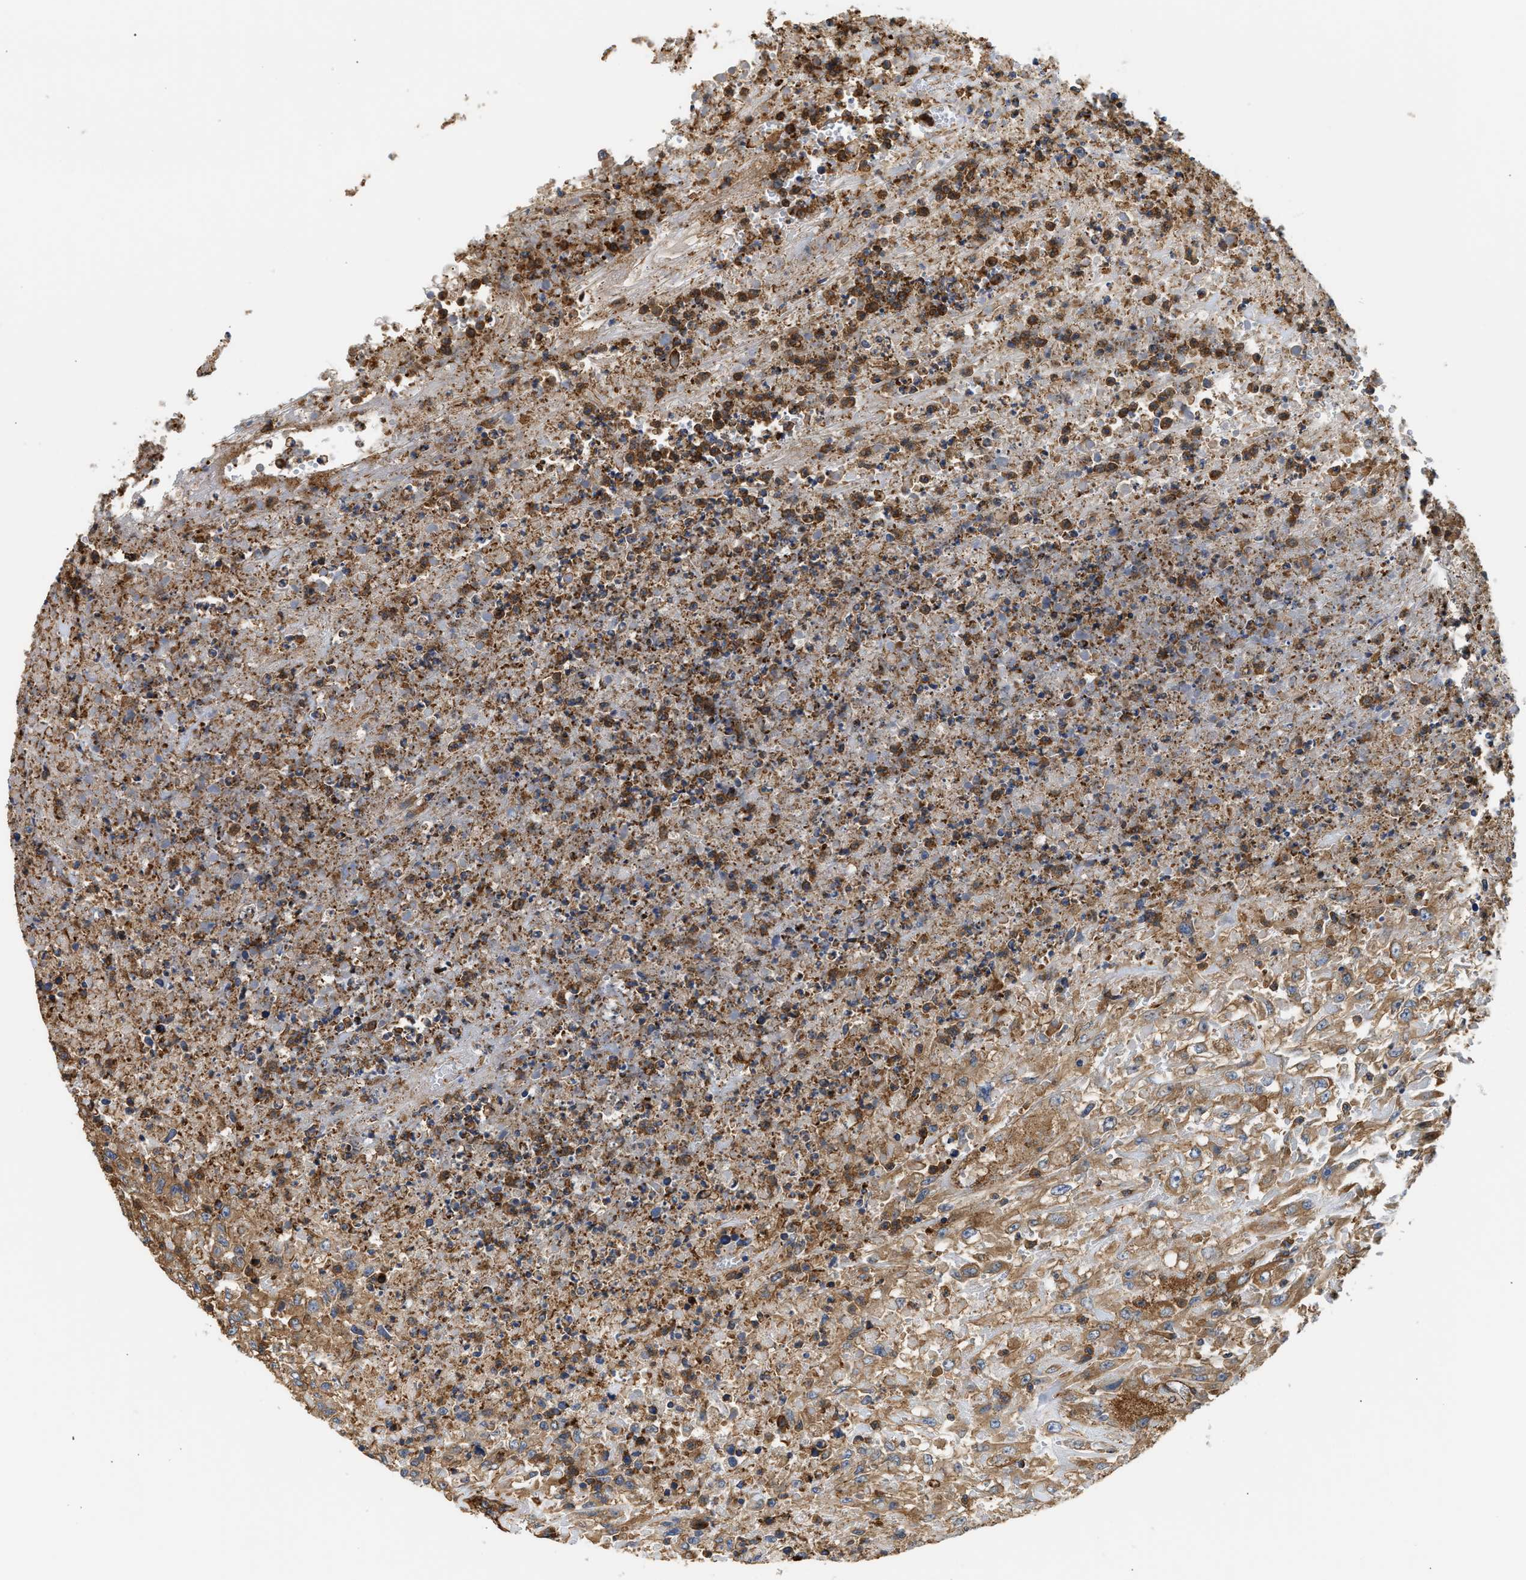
{"staining": {"intensity": "weak", "quantity": ">75%", "location": "cytoplasmic/membranous"}, "tissue": "urothelial cancer", "cell_type": "Tumor cells", "image_type": "cancer", "snomed": [{"axis": "morphology", "description": "Urothelial carcinoma, High grade"}, {"axis": "topography", "description": "Urinary bladder"}], "caption": "Human high-grade urothelial carcinoma stained with a brown dye reveals weak cytoplasmic/membranous positive positivity in about >75% of tumor cells.", "gene": "SAMD9L", "patient": {"sex": "male", "age": 46}}